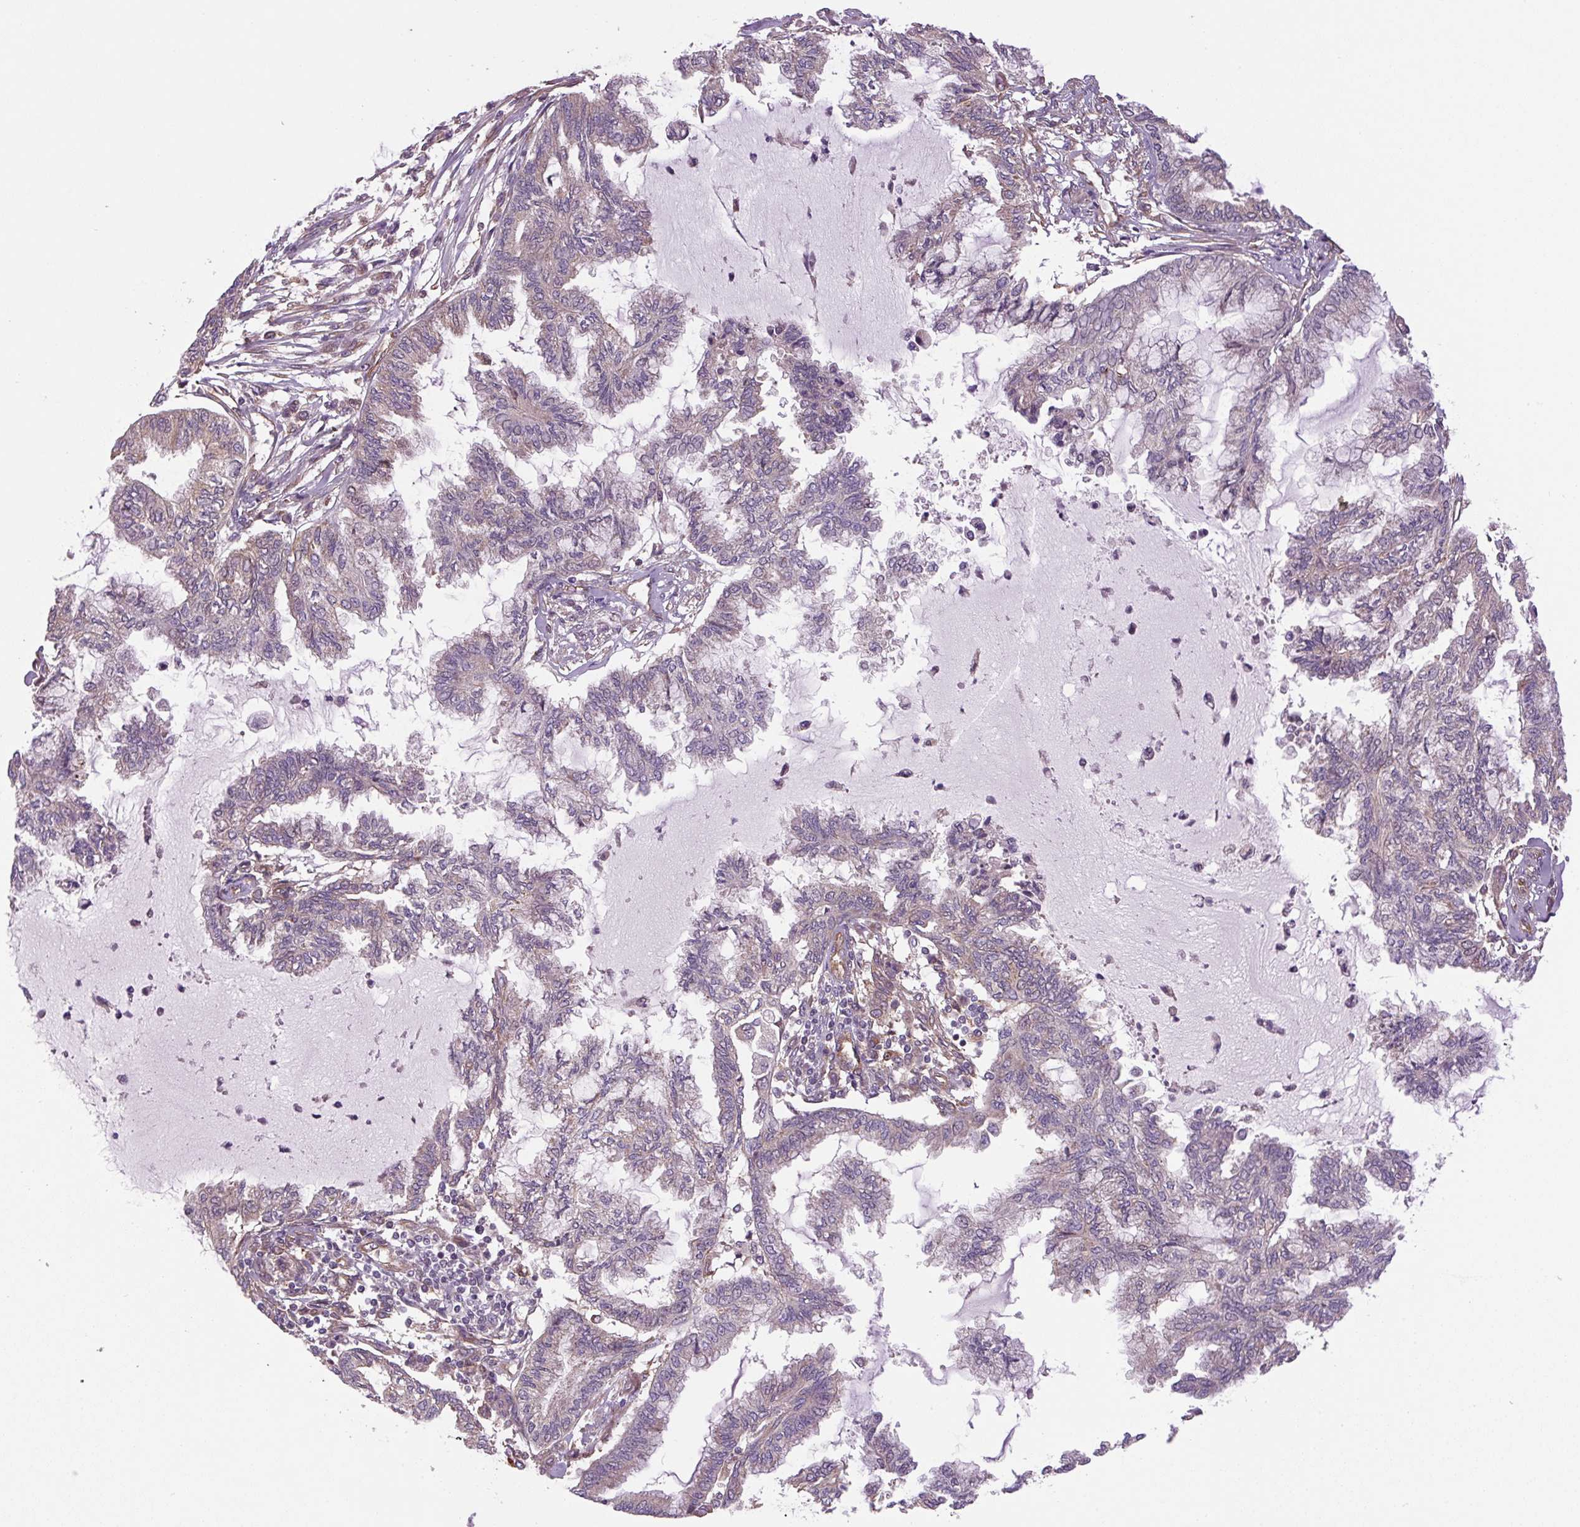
{"staining": {"intensity": "negative", "quantity": "none", "location": "none"}, "tissue": "endometrial cancer", "cell_type": "Tumor cells", "image_type": "cancer", "snomed": [{"axis": "morphology", "description": "Adenocarcinoma, NOS"}, {"axis": "topography", "description": "Endometrium"}], "caption": "IHC of endometrial adenocarcinoma displays no positivity in tumor cells. Brightfield microscopy of immunohistochemistry (IHC) stained with DAB (brown) and hematoxylin (blue), captured at high magnification.", "gene": "SEPTIN10", "patient": {"sex": "female", "age": 86}}